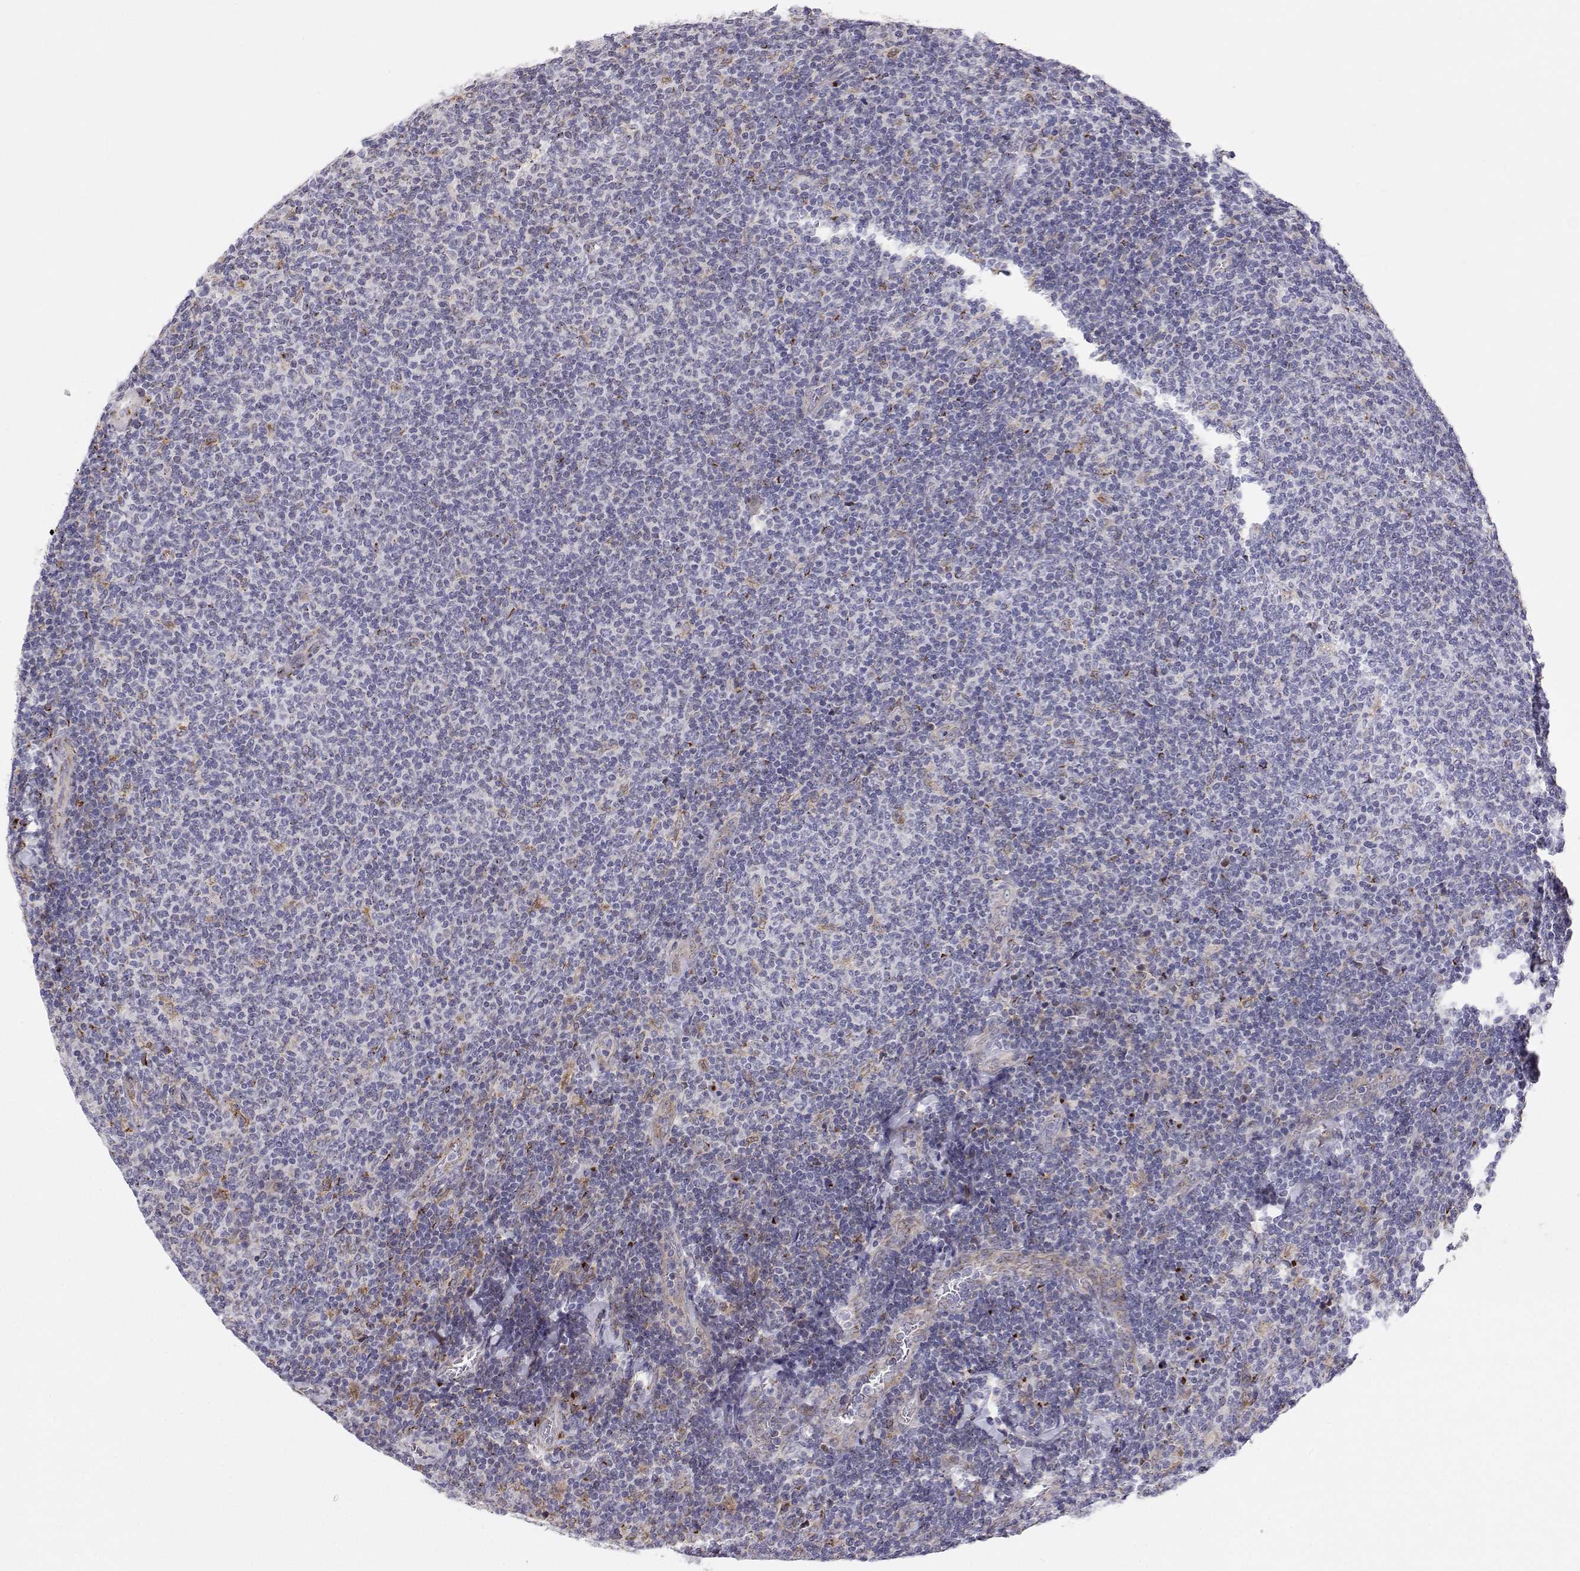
{"staining": {"intensity": "negative", "quantity": "none", "location": "none"}, "tissue": "lymphoma", "cell_type": "Tumor cells", "image_type": "cancer", "snomed": [{"axis": "morphology", "description": "Malignant lymphoma, non-Hodgkin's type, Low grade"}, {"axis": "topography", "description": "Lymph node"}], "caption": "A micrograph of lymphoma stained for a protein reveals no brown staining in tumor cells.", "gene": "STARD13", "patient": {"sex": "male", "age": 52}}